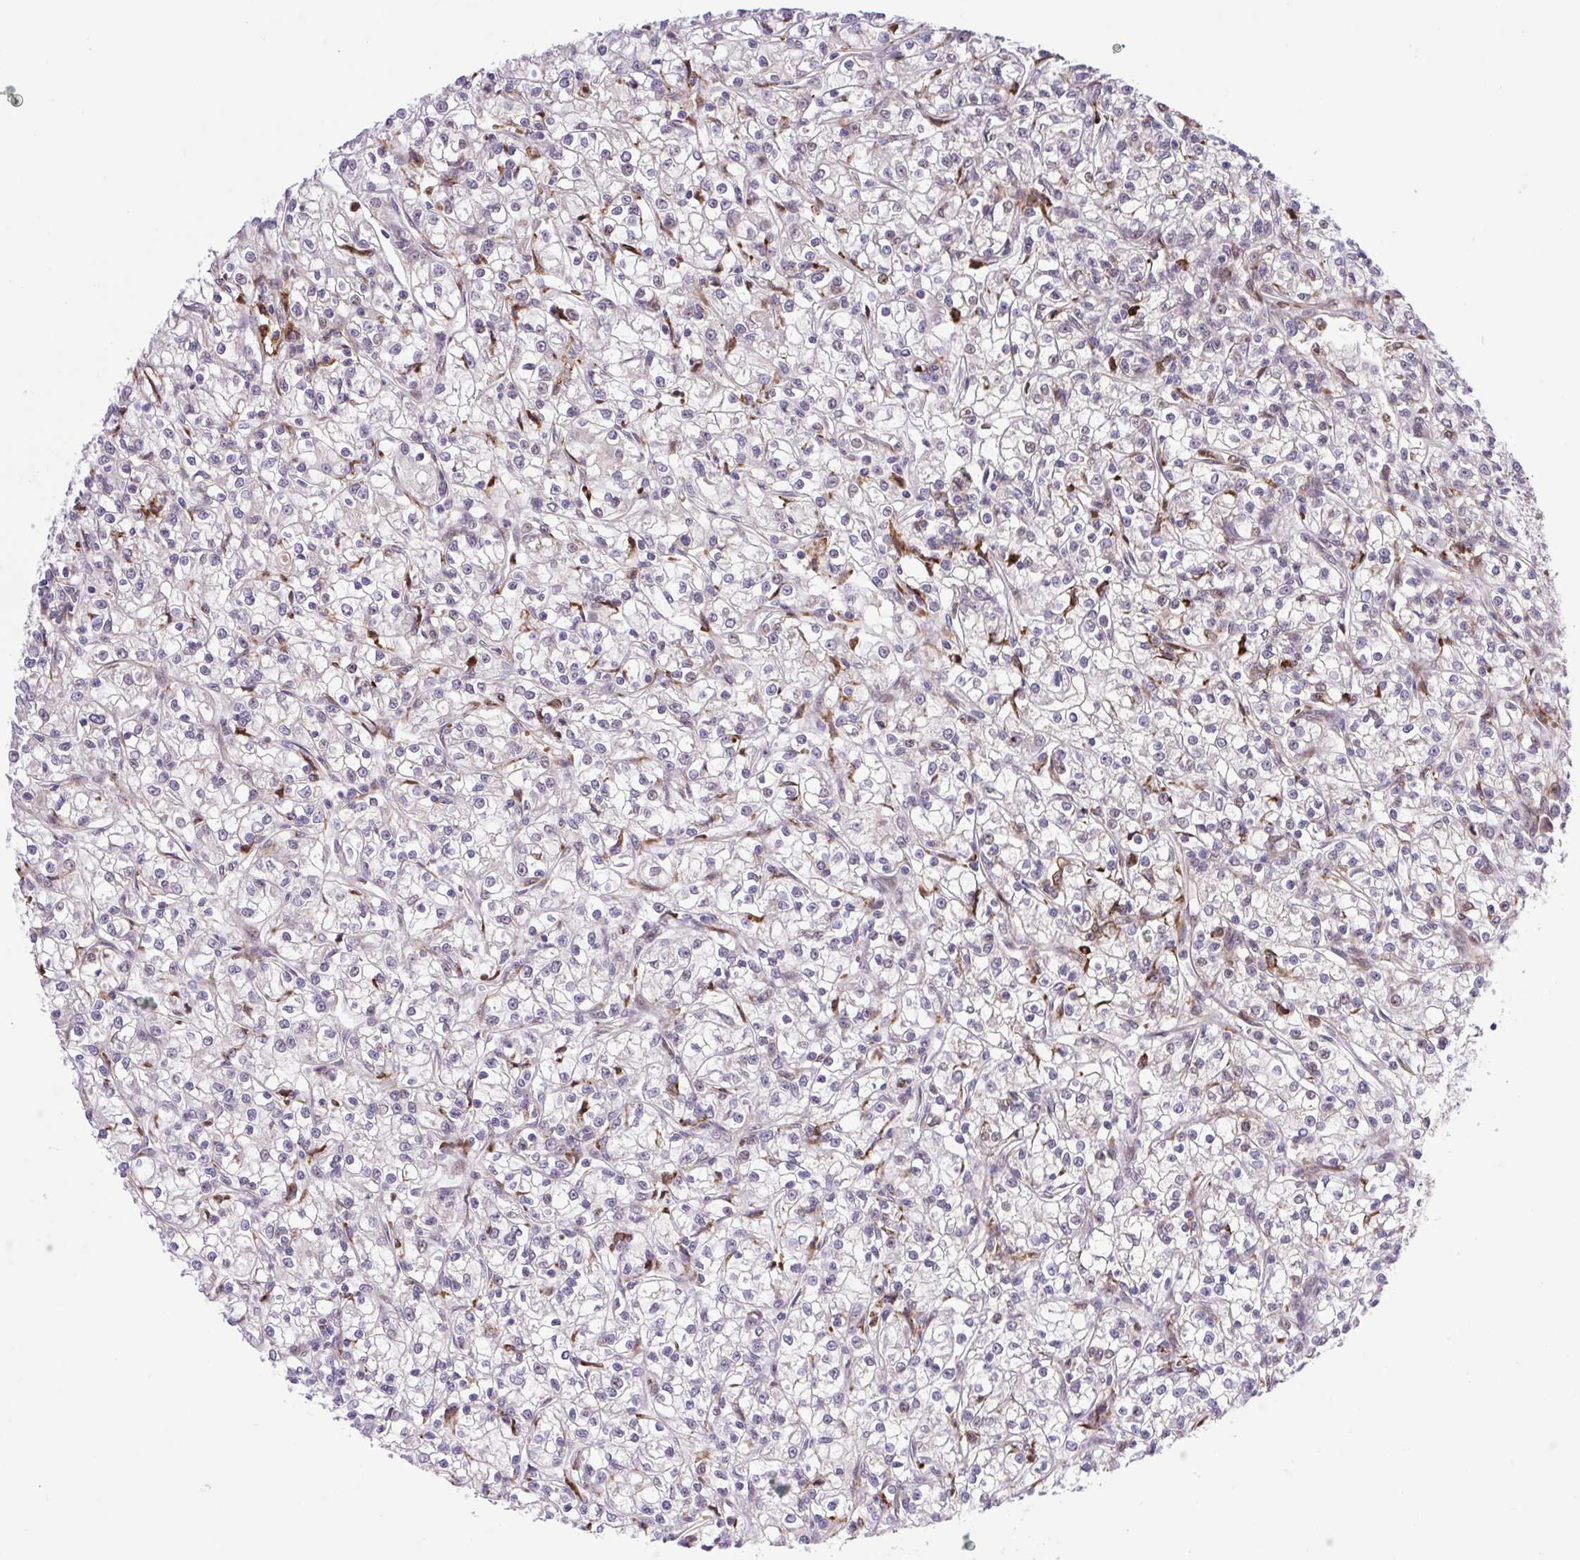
{"staining": {"intensity": "negative", "quantity": "none", "location": "none"}, "tissue": "renal cancer", "cell_type": "Tumor cells", "image_type": "cancer", "snomed": [{"axis": "morphology", "description": "Adenocarcinoma, NOS"}, {"axis": "topography", "description": "Kidney"}], "caption": "Immunohistochemistry (IHC) image of renal adenocarcinoma stained for a protein (brown), which displays no staining in tumor cells.", "gene": "ERG", "patient": {"sex": "female", "age": 59}}